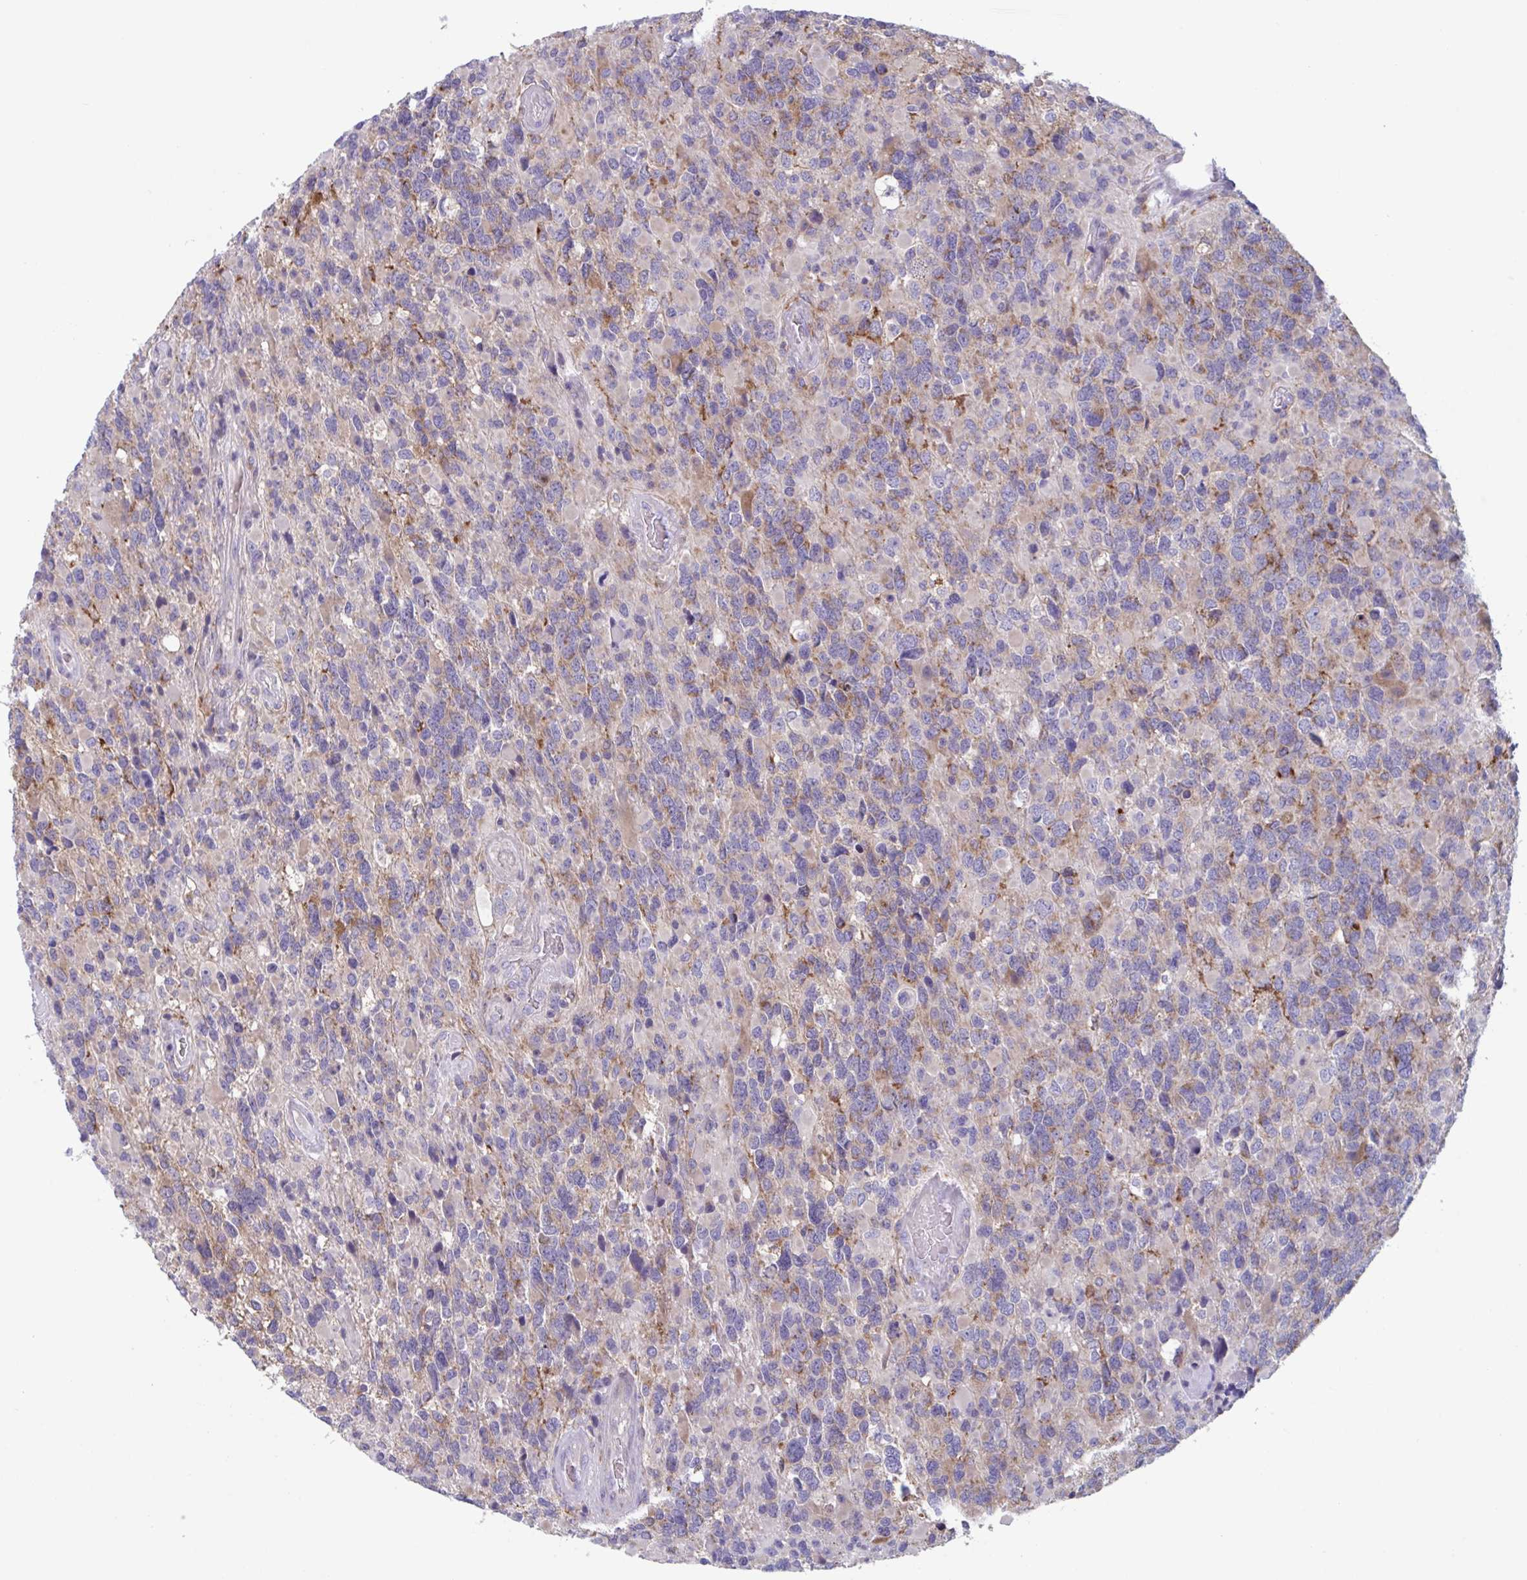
{"staining": {"intensity": "moderate", "quantity": "<25%", "location": "cytoplasmic/membranous"}, "tissue": "glioma", "cell_type": "Tumor cells", "image_type": "cancer", "snomed": [{"axis": "morphology", "description": "Glioma, malignant, High grade"}, {"axis": "topography", "description": "Brain"}], "caption": "This is a photomicrograph of immunohistochemistry (IHC) staining of malignant glioma (high-grade), which shows moderate staining in the cytoplasmic/membranous of tumor cells.", "gene": "NIPSNAP1", "patient": {"sex": "female", "age": 40}}